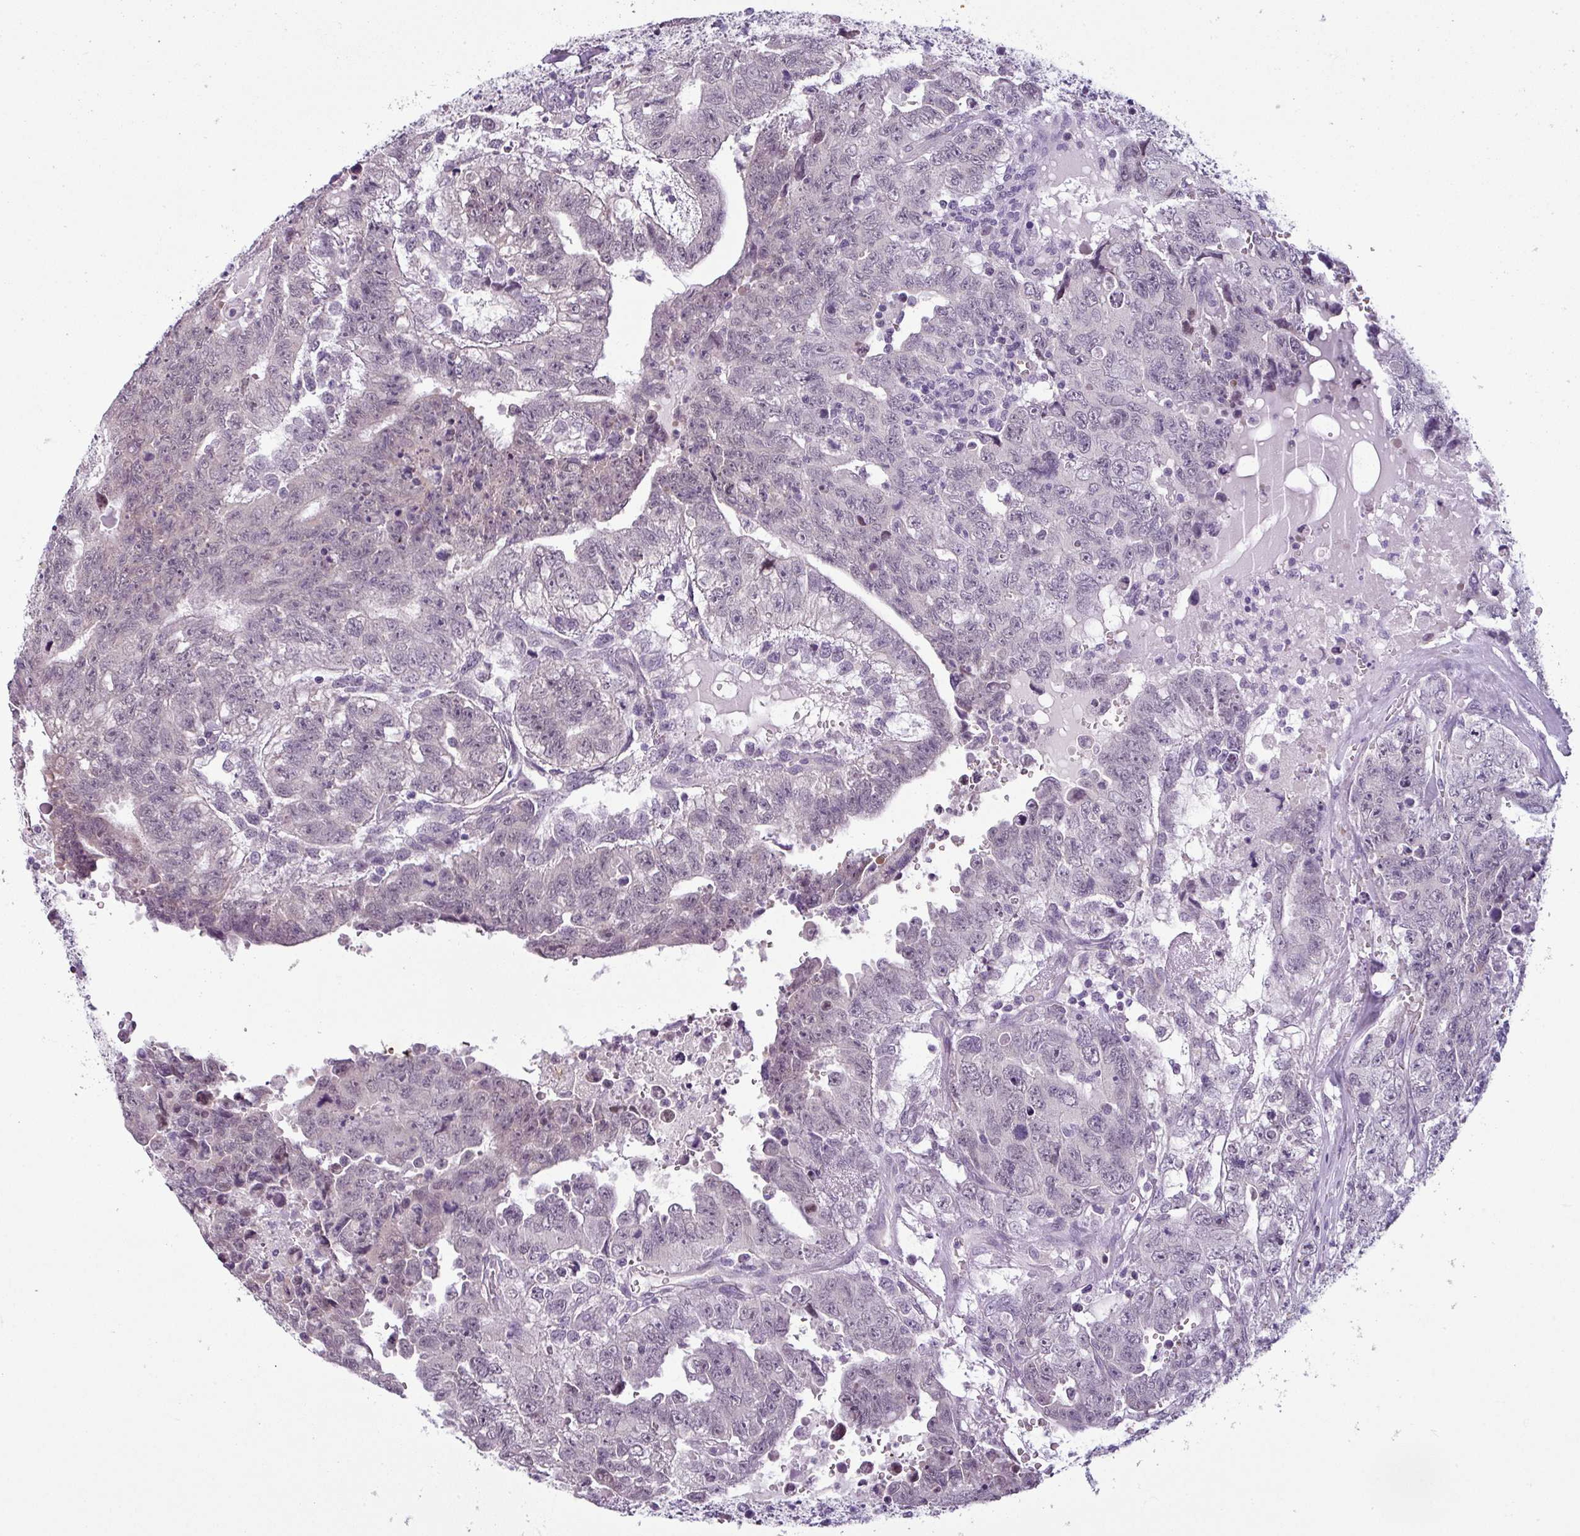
{"staining": {"intensity": "negative", "quantity": "none", "location": "none"}, "tissue": "testis cancer", "cell_type": "Tumor cells", "image_type": "cancer", "snomed": [{"axis": "morphology", "description": "Carcinoma, Embryonal, NOS"}, {"axis": "topography", "description": "Testis"}], "caption": "The micrograph demonstrates no staining of tumor cells in testis embryonal carcinoma. (DAB immunohistochemistry (IHC), high magnification).", "gene": "OR52D1", "patient": {"sex": "male", "age": 24}}